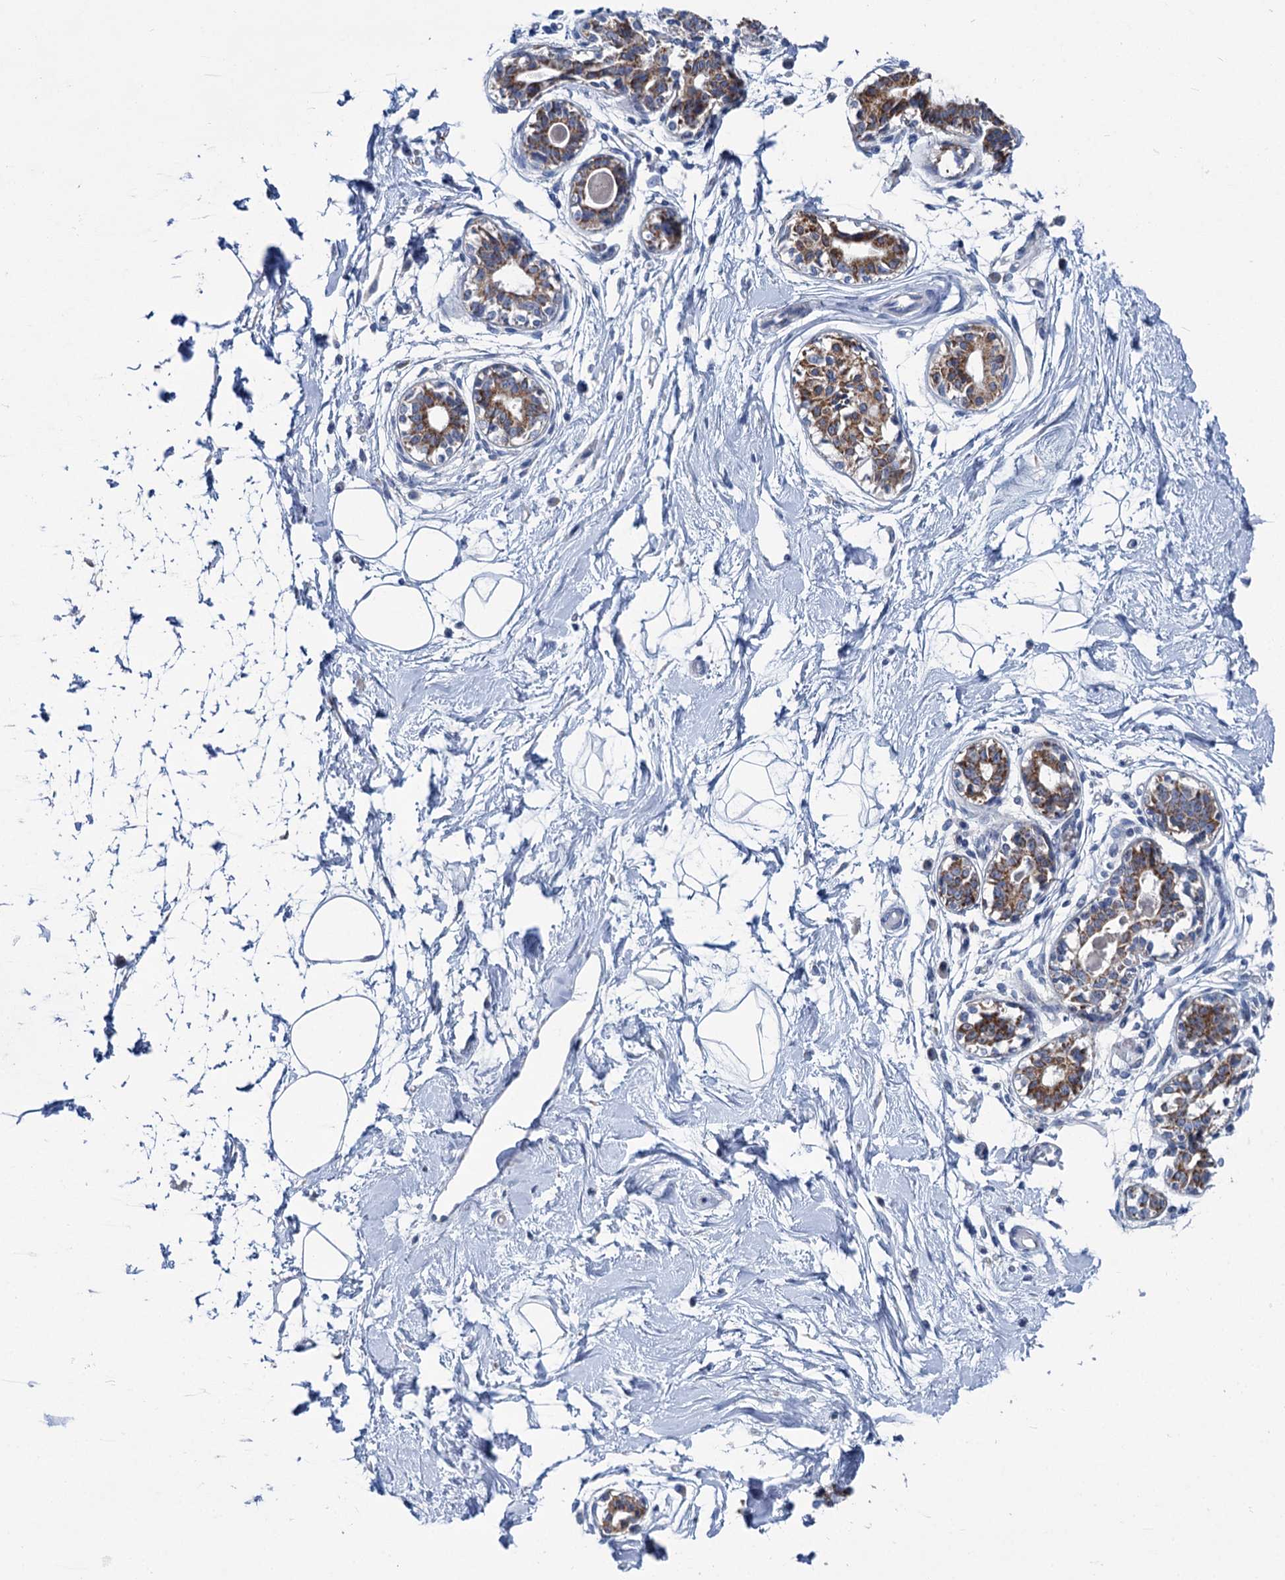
{"staining": {"intensity": "negative", "quantity": "none", "location": "none"}, "tissue": "breast", "cell_type": "Adipocytes", "image_type": "normal", "snomed": [{"axis": "morphology", "description": "Normal tissue, NOS"}, {"axis": "topography", "description": "Breast"}], "caption": "High power microscopy micrograph of an IHC image of normal breast, revealing no significant staining in adipocytes. (DAB (3,3'-diaminobenzidine) immunohistochemistry visualized using brightfield microscopy, high magnification).", "gene": "CHDH", "patient": {"sex": "female", "age": 45}}